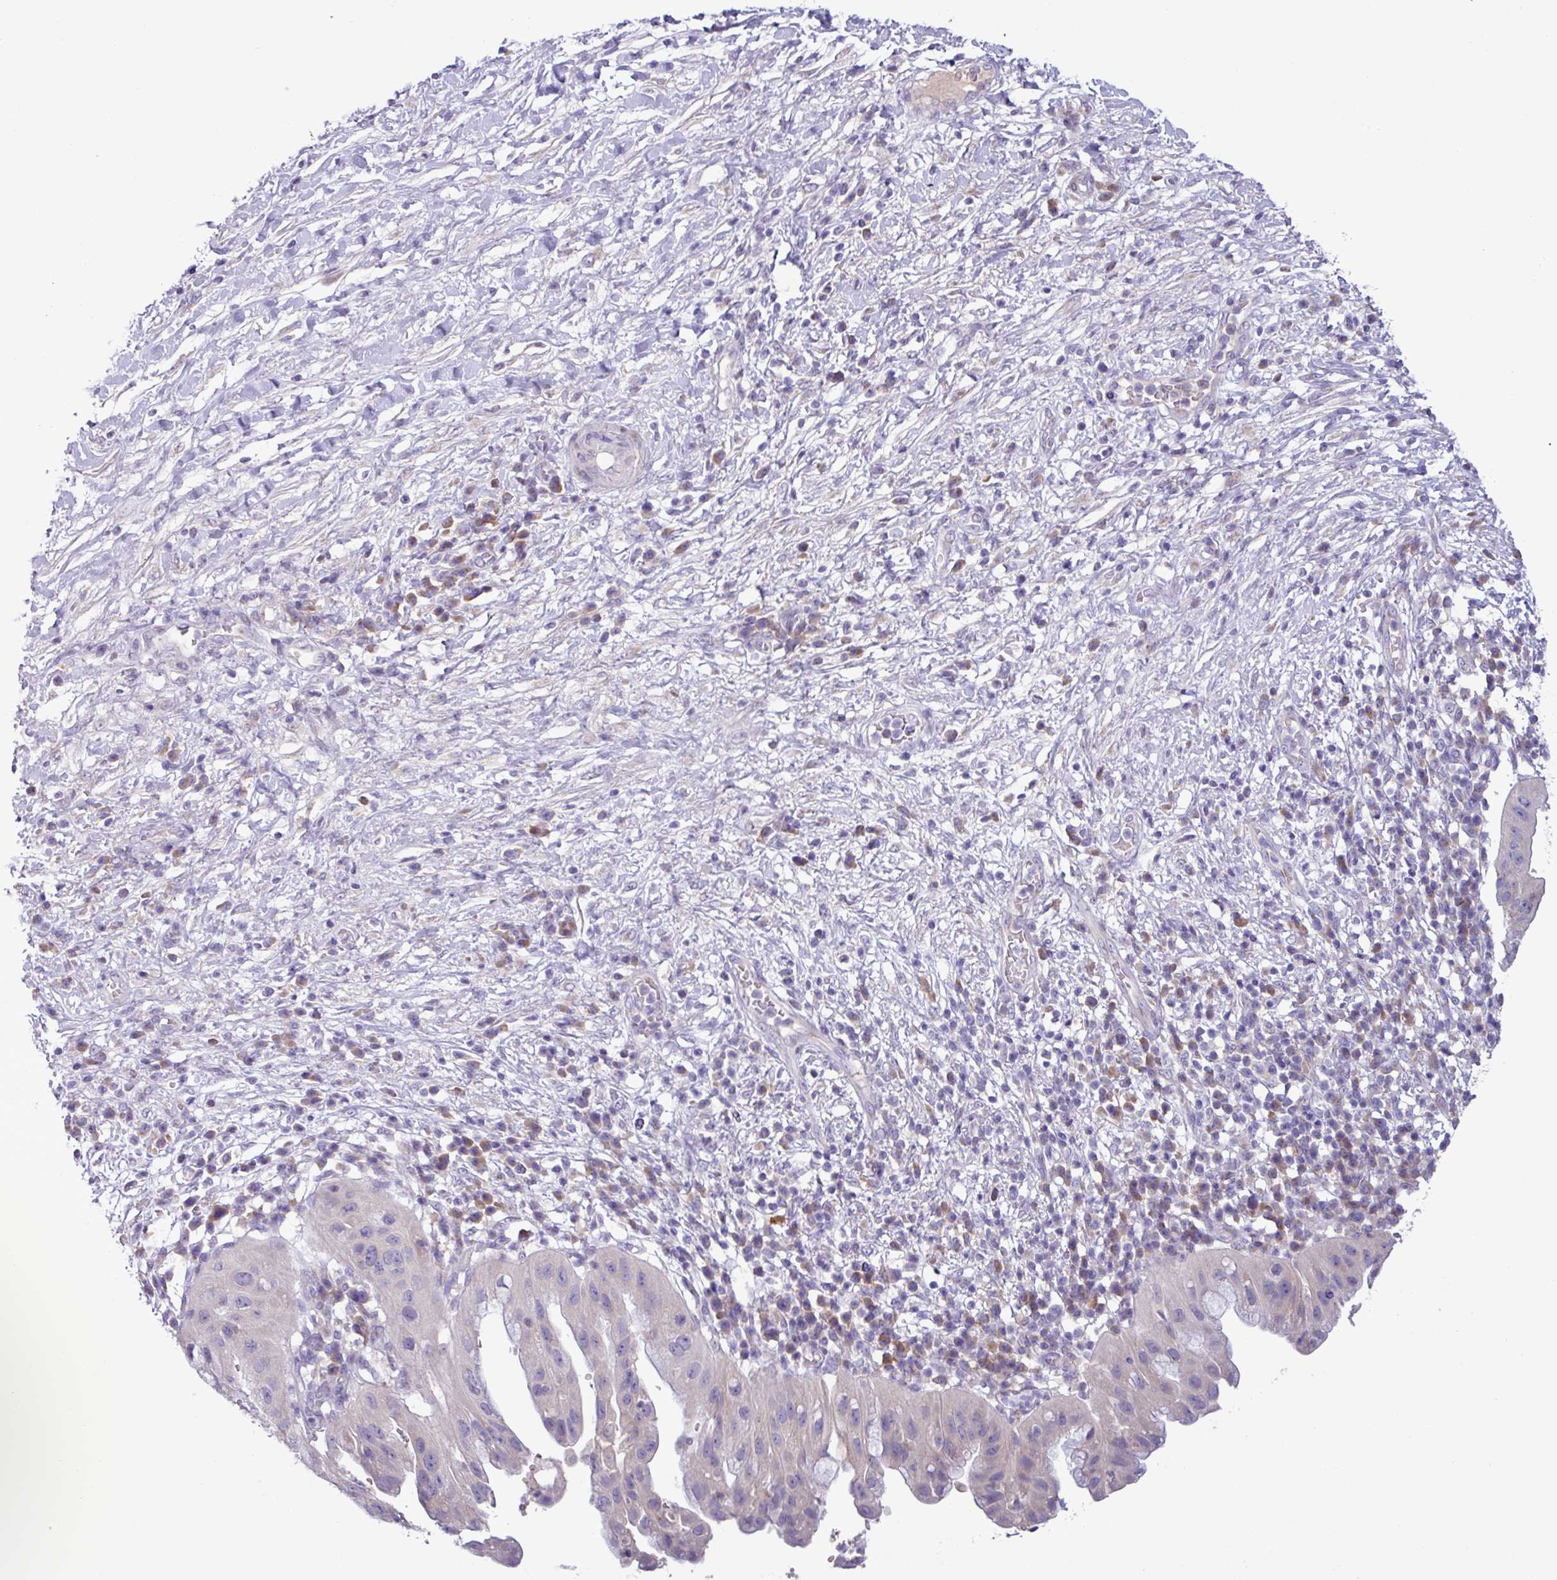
{"staining": {"intensity": "negative", "quantity": "none", "location": "none"}, "tissue": "pancreatic cancer", "cell_type": "Tumor cells", "image_type": "cancer", "snomed": [{"axis": "morphology", "description": "Adenocarcinoma, NOS"}, {"axis": "topography", "description": "Pancreas"}], "caption": "Tumor cells are negative for brown protein staining in pancreatic cancer (adenocarcinoma). The staining is performed using DAB brown chromogen with nuclei counter-stained in using hematoxylin.", "gene": "STIMATE", "patient": {"sex": "male", "age": 68}}